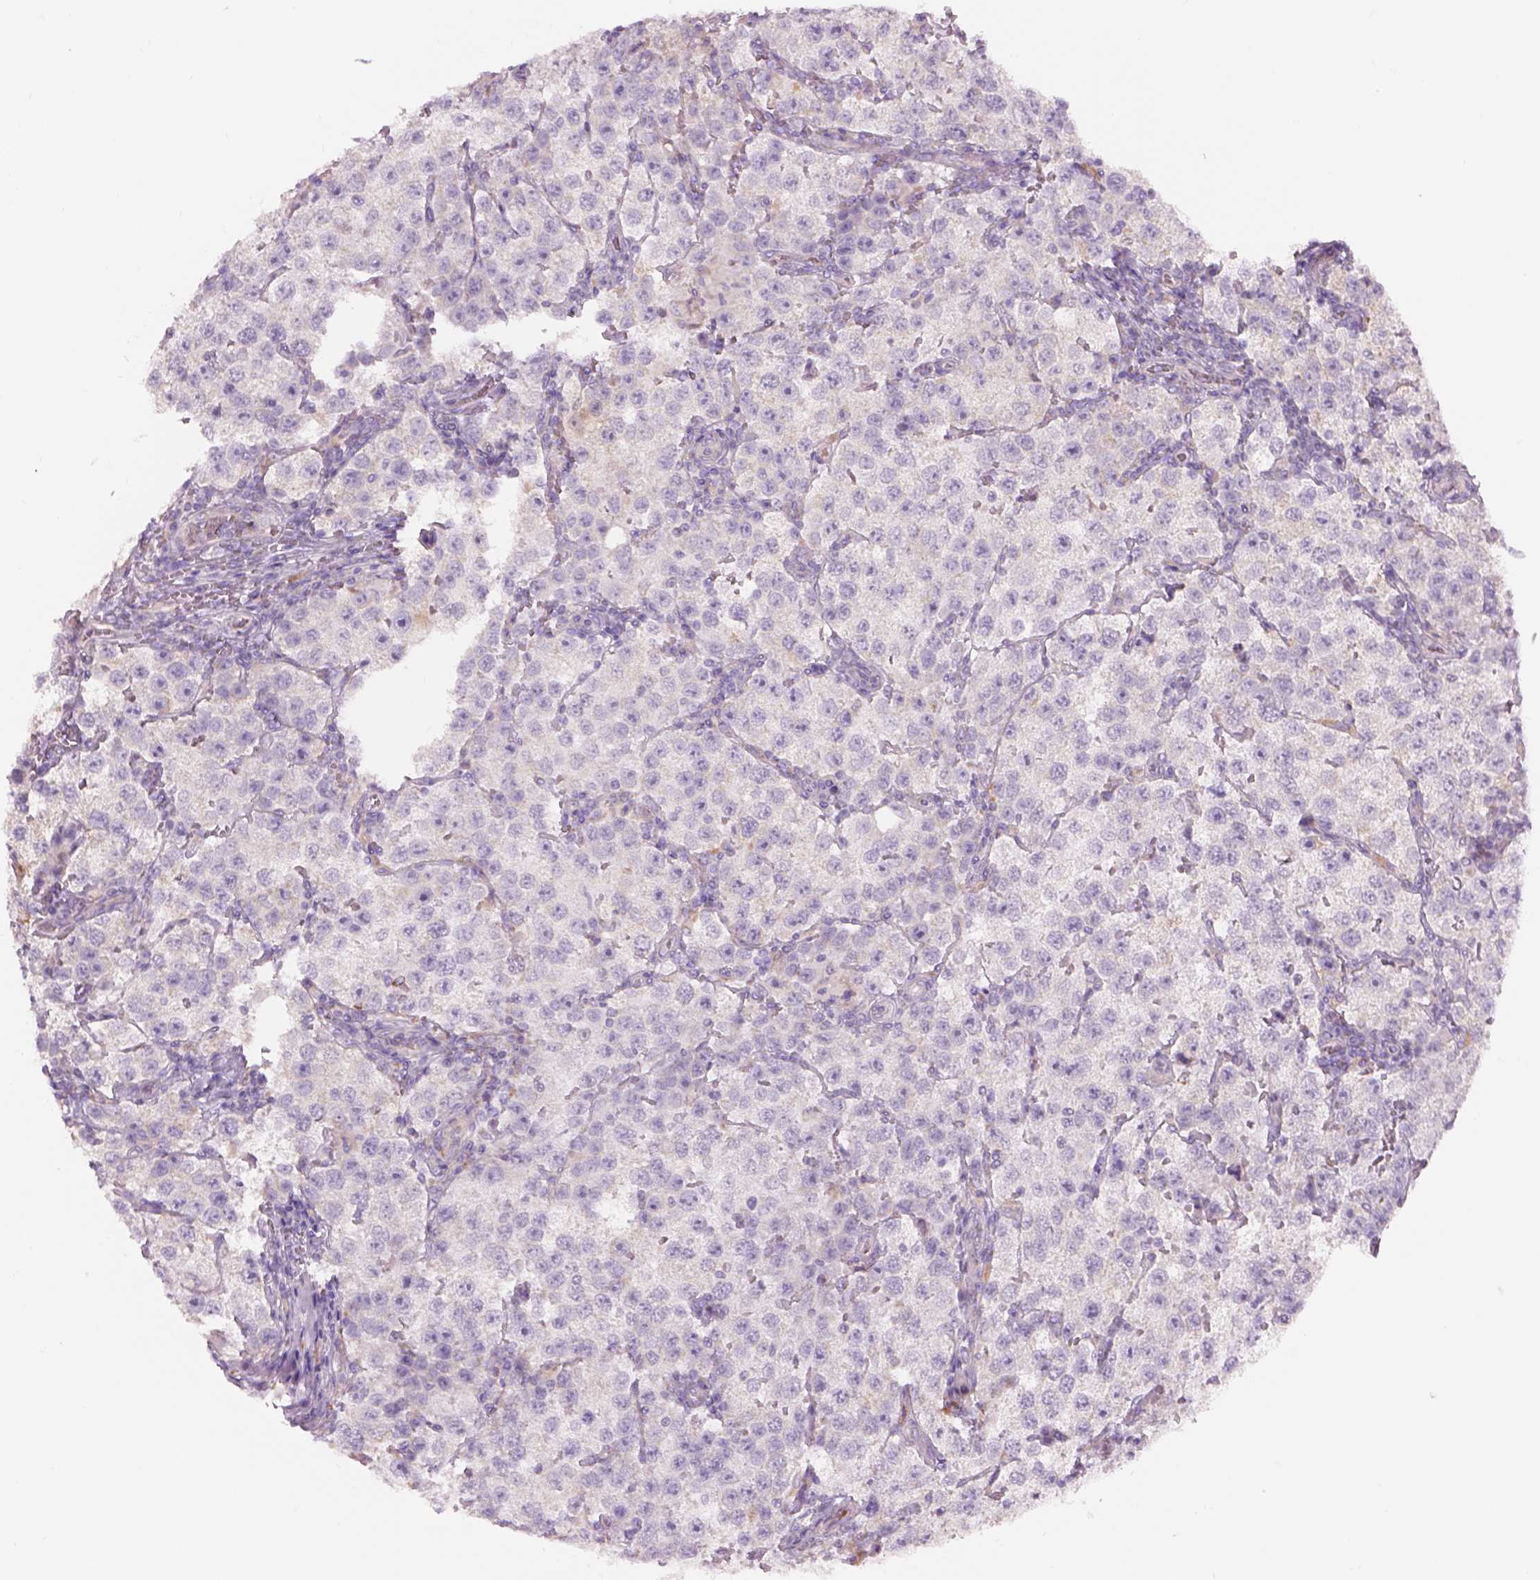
{"staining": {"intensity": "negative", "quantity": "none", "location": "none"}, "tissue": "testis cancer", "cell_type": "Tumor cells", "image_type": "cancer", "snomed": [{"axis": "morphology", "description": "Seminoma, NOS"}, {"axis": "topography", "description": "Testis"}], "caption": "There is no significant expression in tumor cells of testis cancer (seminoma).", "gene": "IFT52", "patient": {"sex": "male", "age": 37}}